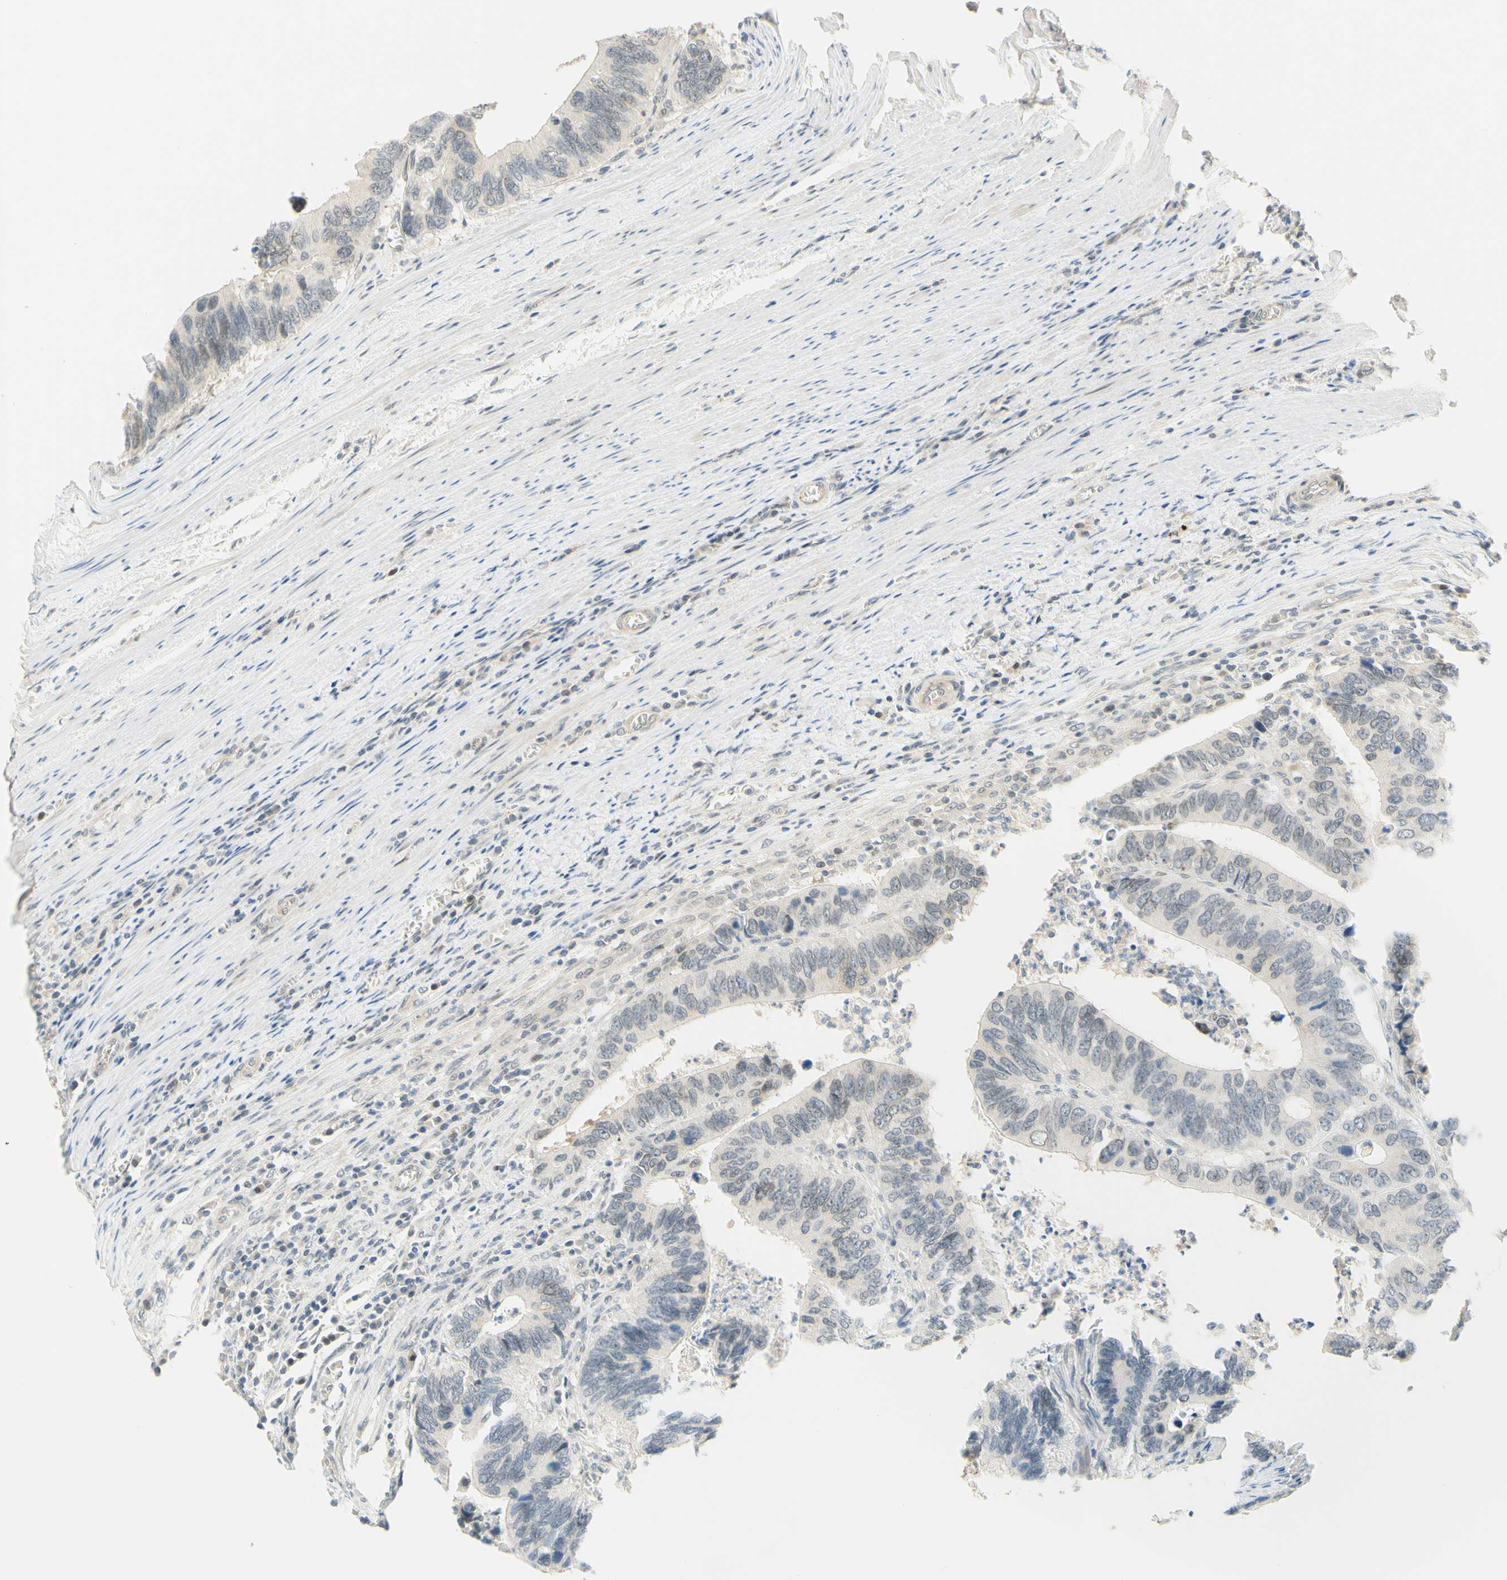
{"staining": {"intensity": "negative", "quantity": "none", "location": "none"}, "tissue": "colorectal cancer", "cell_type": "Tumor cells", "image_type": "cancer", "snomed": [{"axis": "morphology", "description": "Adenocarcinoma, NOS"}, {"axis": "topography", "description": "Colon"}], "caption": "Colorectal cancer (adenocarcinoma) was stained to show a protein in brown. There is no significant expression in tumor cells. (DAB (3,3'-diaminobenzidine) immunohistochemistry with hematoxylin counter stain).", "gene": "C2CD2L", "patient": {"sex": "male", "age": 72}}